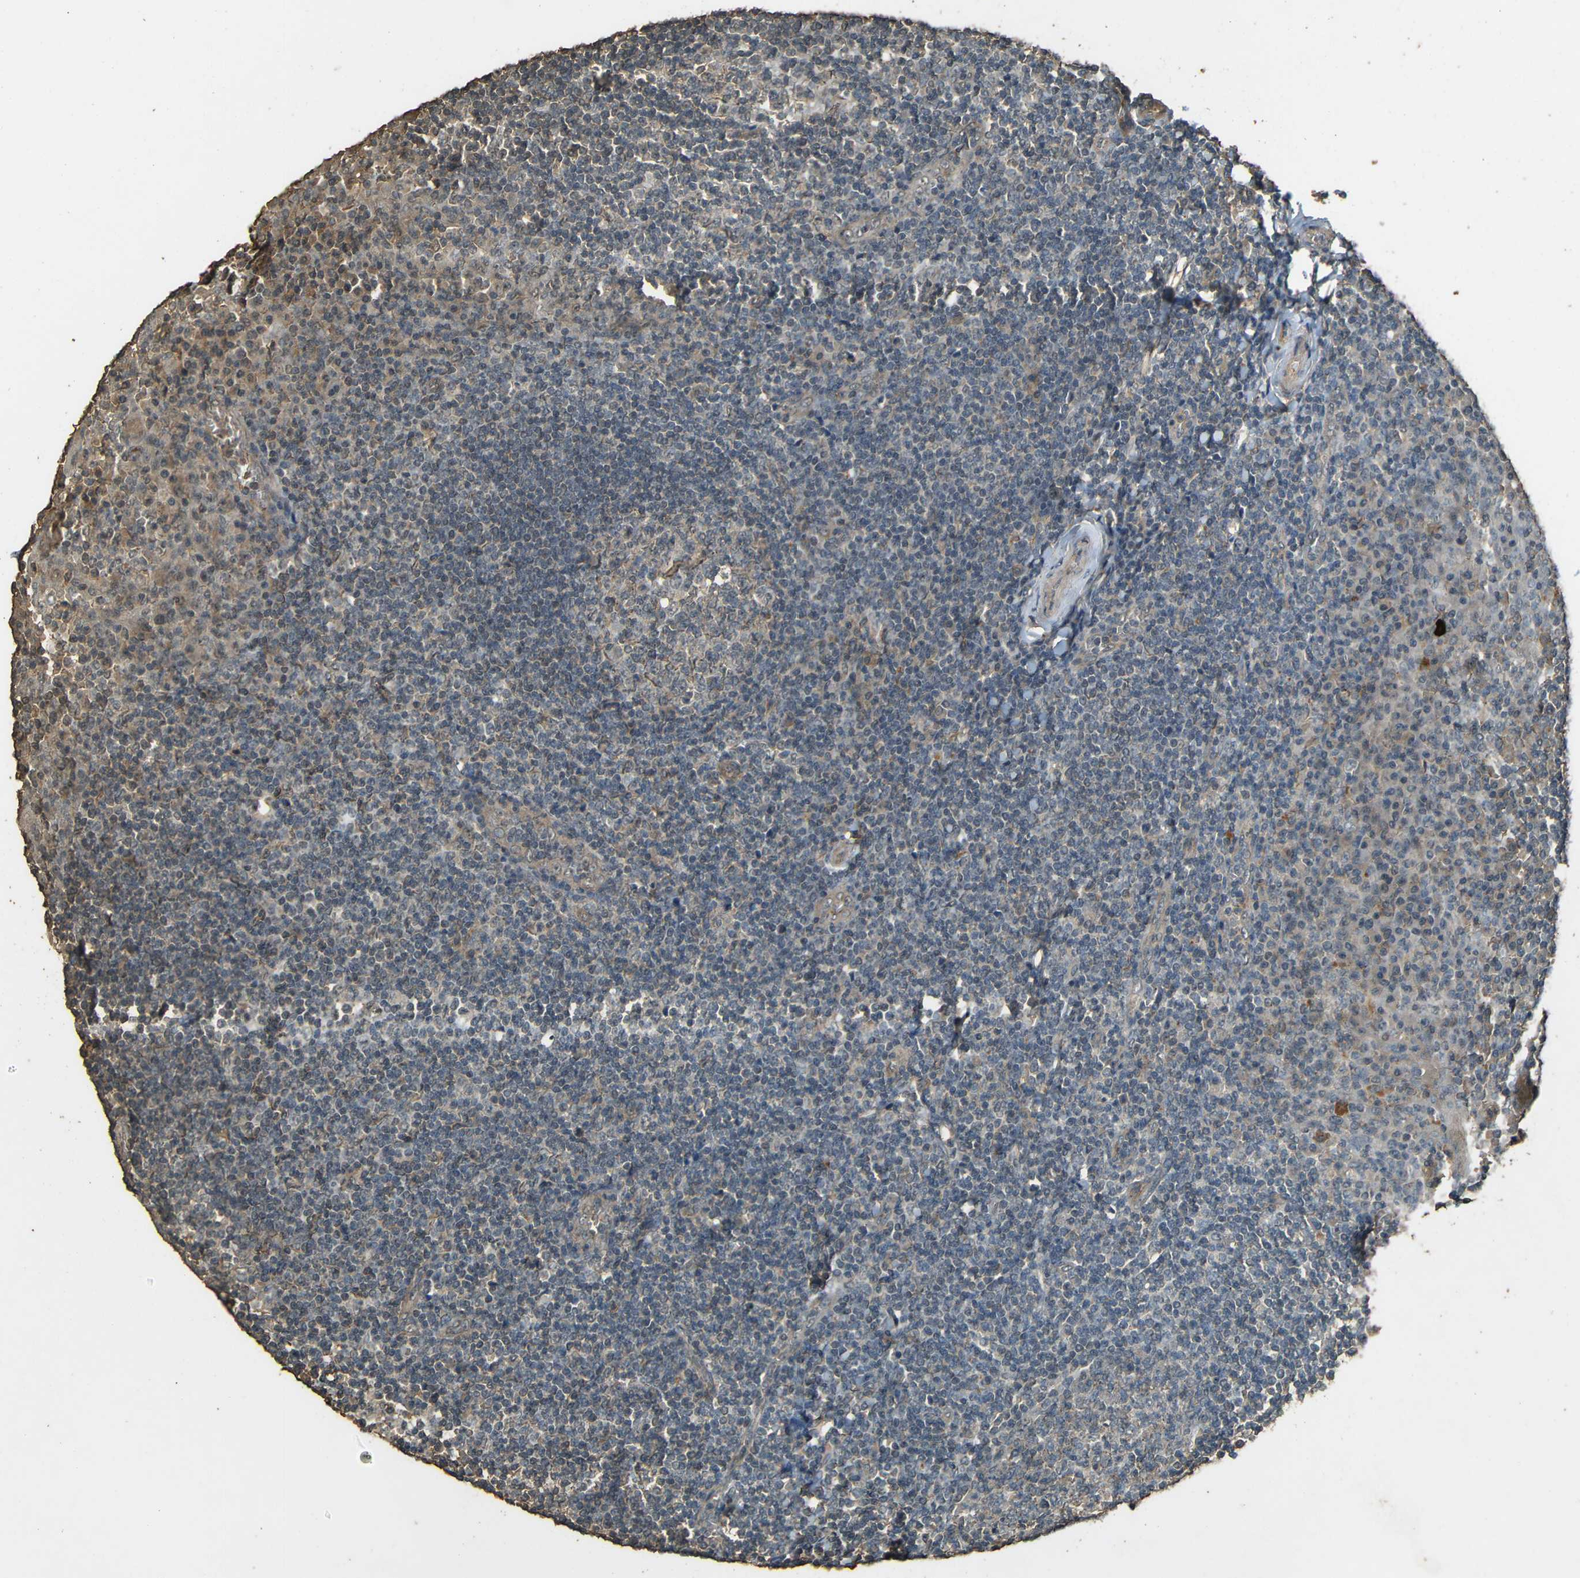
{"staining": {"intensity": "weak", "quantity": "25%-75%", "location": "cytoplasmic/membranous"}, "tissue": "tonsil", "cell_type": "Germinal center cells", "image_type": "normal", "snomed": [{"axis": "morphology", "description": "Normal tissue, NOS"}, {"axis": "topography", "description": "Tonsil"}], "caption": "IHC histopathology image of unremarkable tonsil stained for a protein (brown), which reveals low levels of weak cytoplasmic/membranous positivity in about 25%-75% of germinal center cells.", "gene": "PDE5A", "patient": {"sex": "male", "age": 31}}